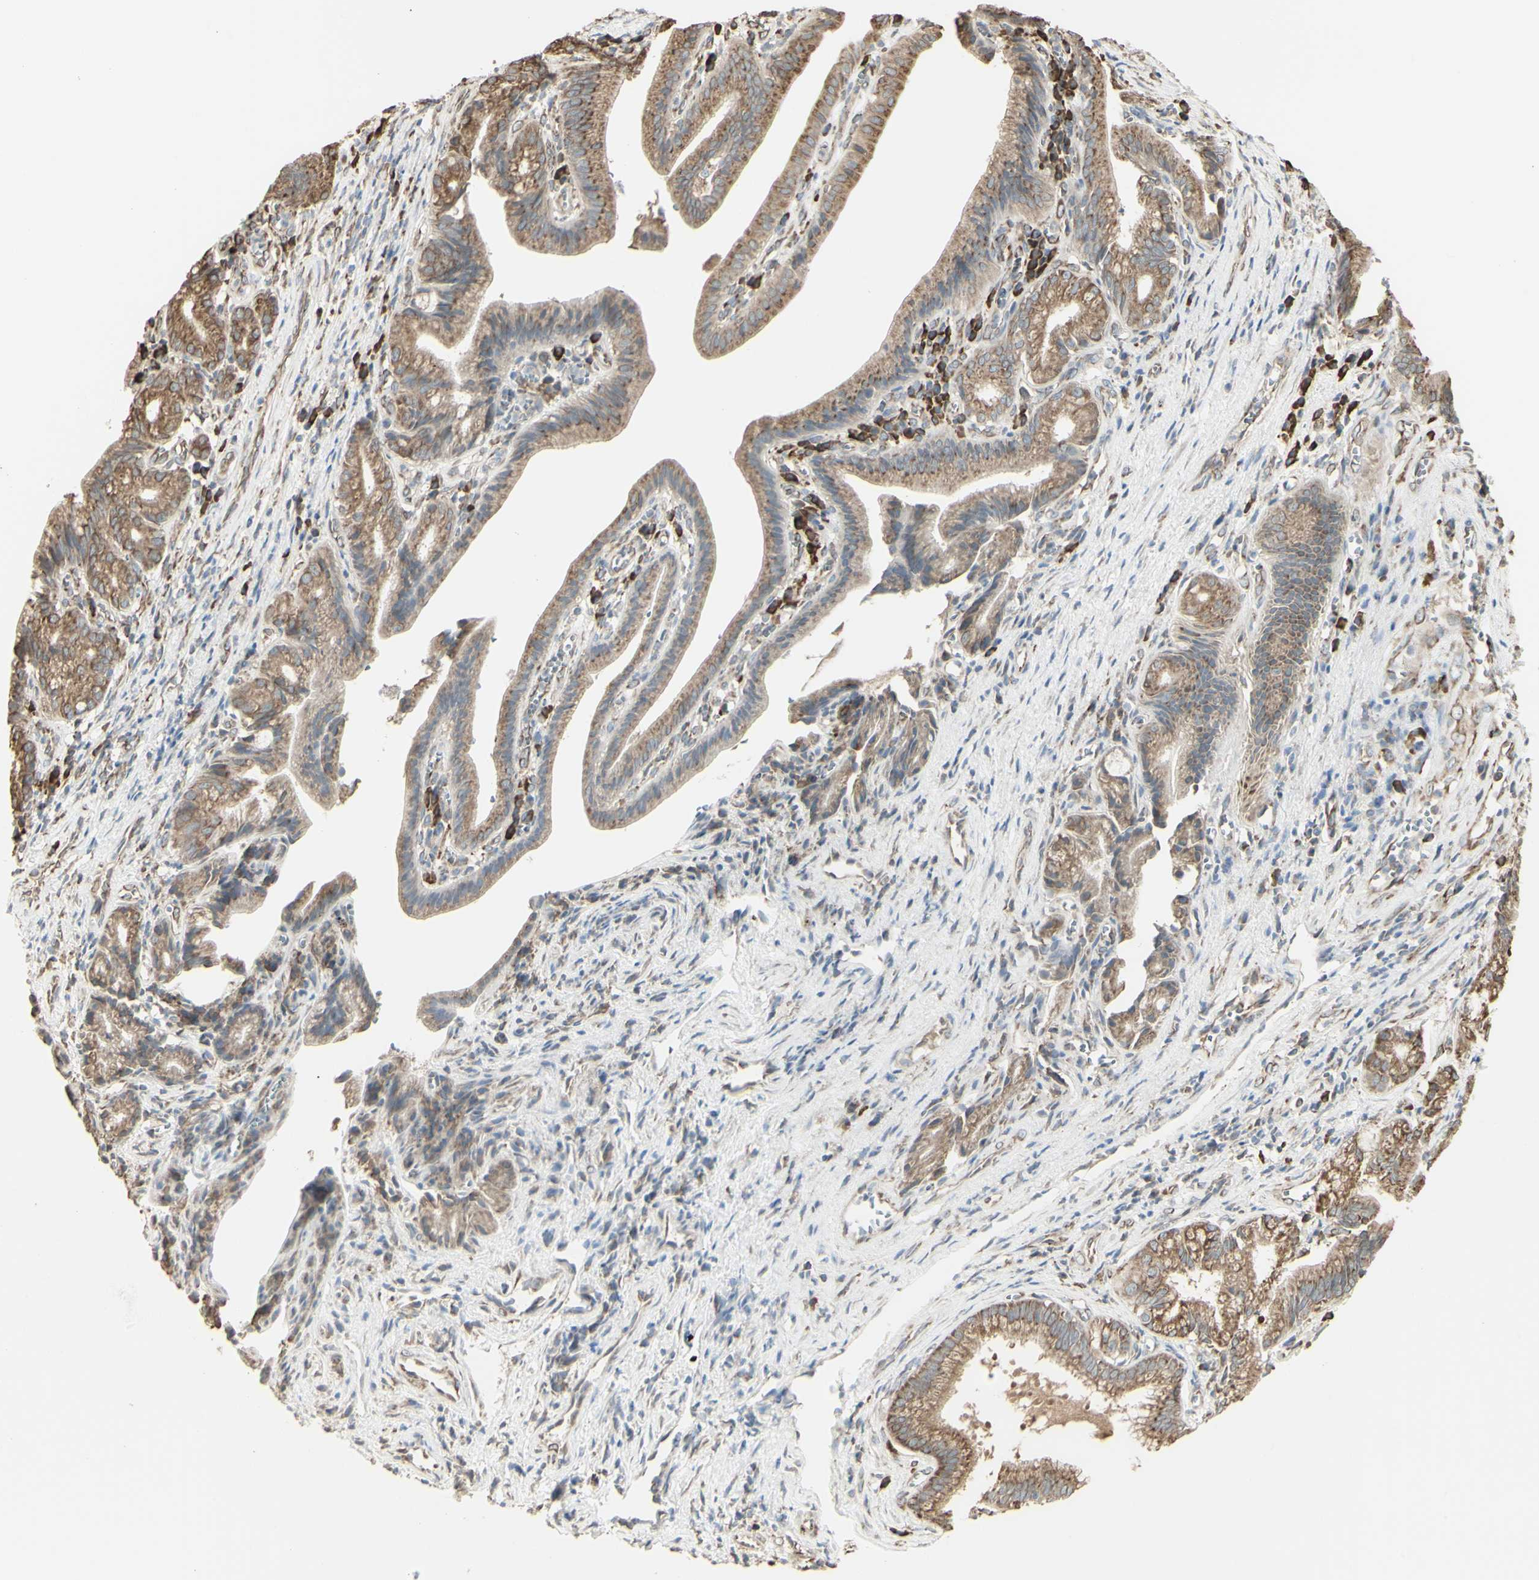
{"staining": {"intensity": "moderate", "quantity": ">75%", "location": "cytoplasmic/membranous"}, "tissue": "pancreatic cancer", "cell_type": "Tumor cells", "image_type": "cancer", "snomed": [{"axis": "morphology", "description": "Adenocarcinoma, NOS"}, {"axis": "topography", "description": "Pancreas"}], "caption": "Protein staining demonstrates moderate cytoplasmic/membranous expression in approximately >75% of tumor cells in pancreatic adenocarcinoma. (Brightfield microscopy of DAB IHC at high magnification).", "gene": "EEF1B2", "patient": {"sex": "female", "age": 75}}